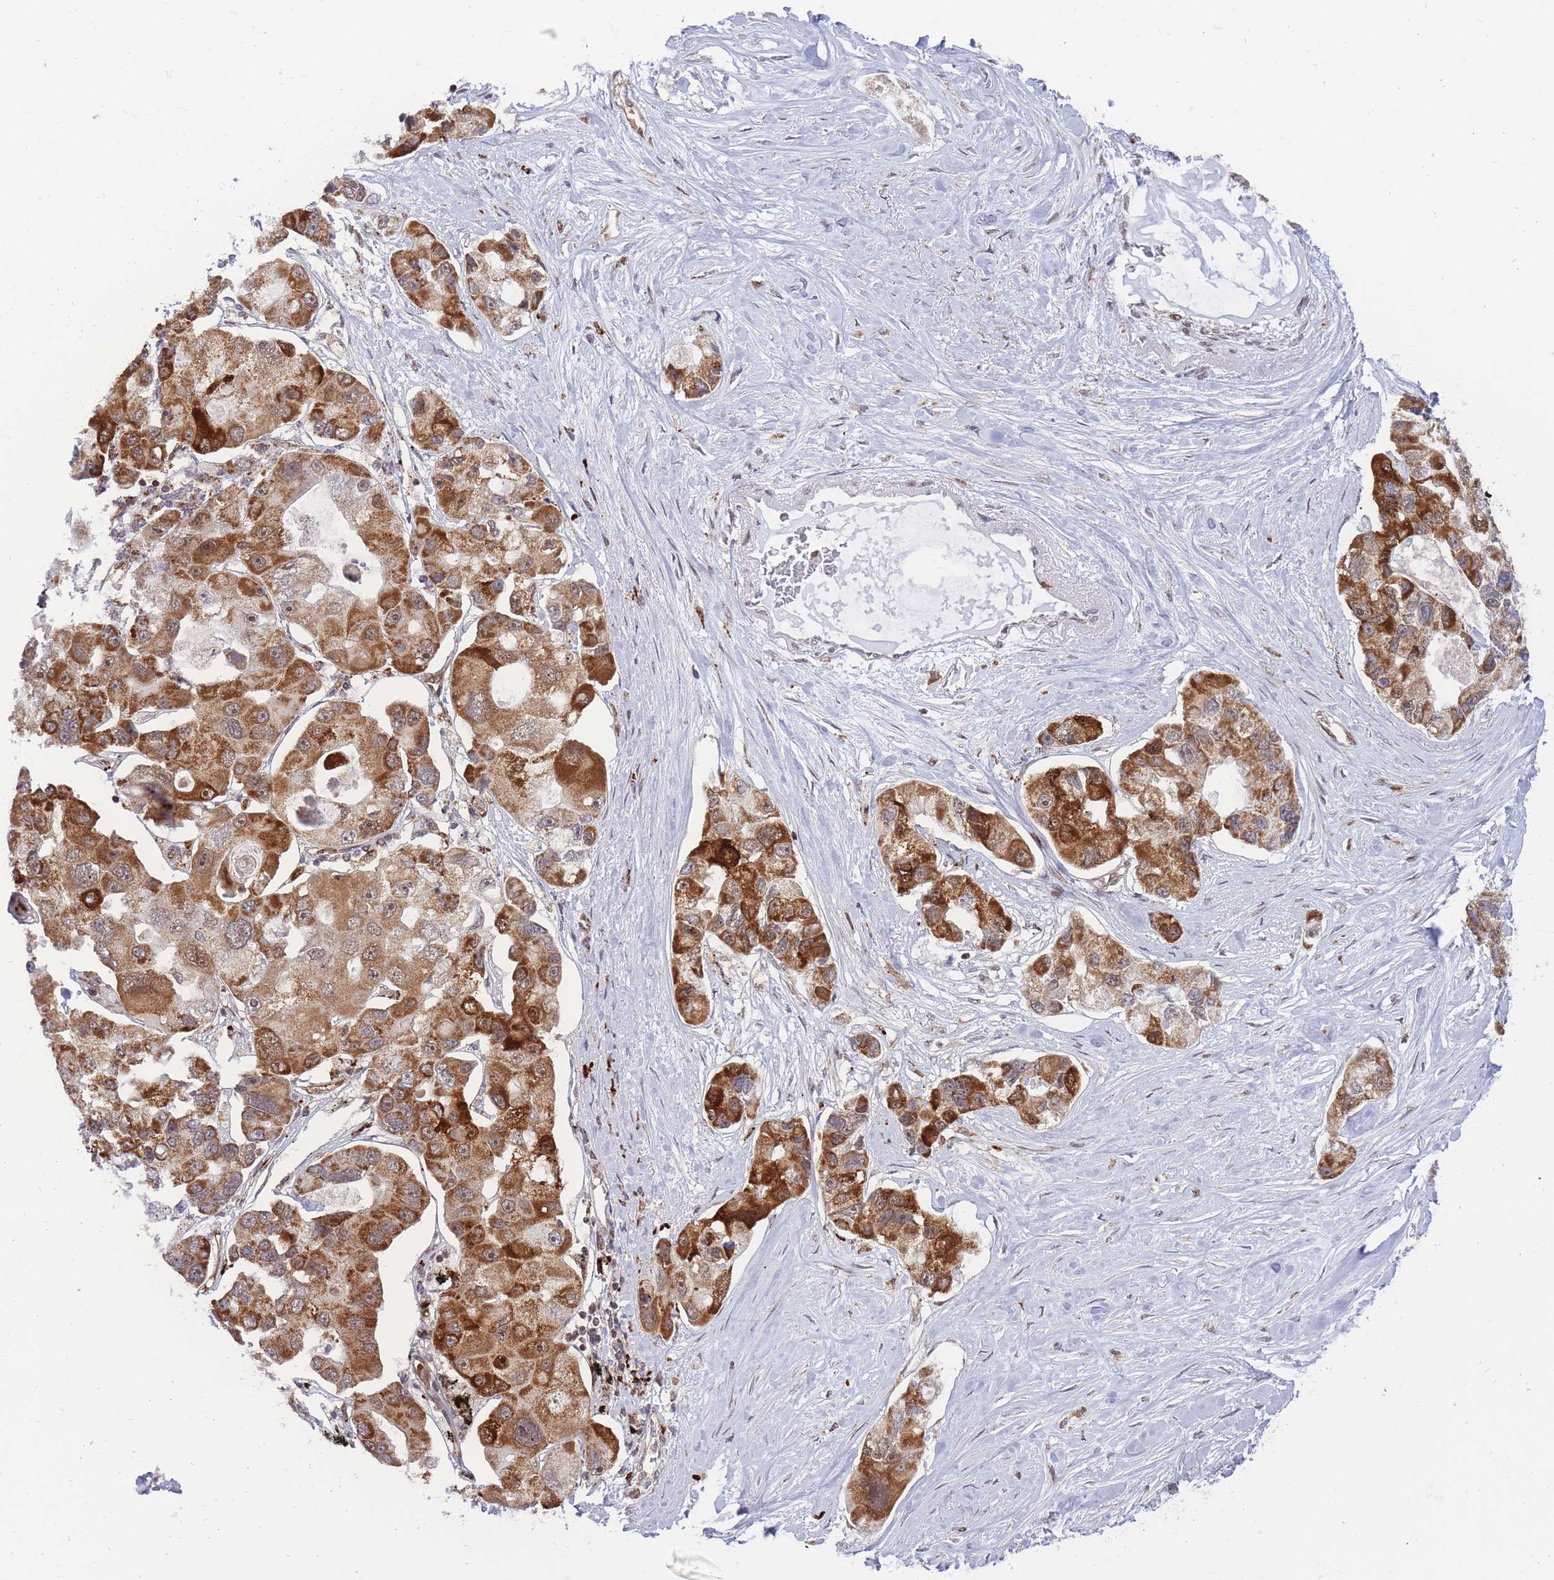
{"staining": {"intensity": "moderate", "quantity": ">75%", "location": "cytoplasmic/membranous,nuclear"}, "tissue": "lung cancer", "cell_type": "Tumor cells", "image_type": "cancer", "snomed": [{"axis": "morphology", "description": "Adenocarcinoma, NOS"}, {"axis": "topography", "description": "Lung"}], "caption": "A medium amount of moderate cytoplasmic/membranous and nuclear positivity is seen in about >75% of tumor cells in adenocarcinoma (lung) tissue.", "gene": "BOD1L1", "patient": {"sex": "female", "age": 54}}